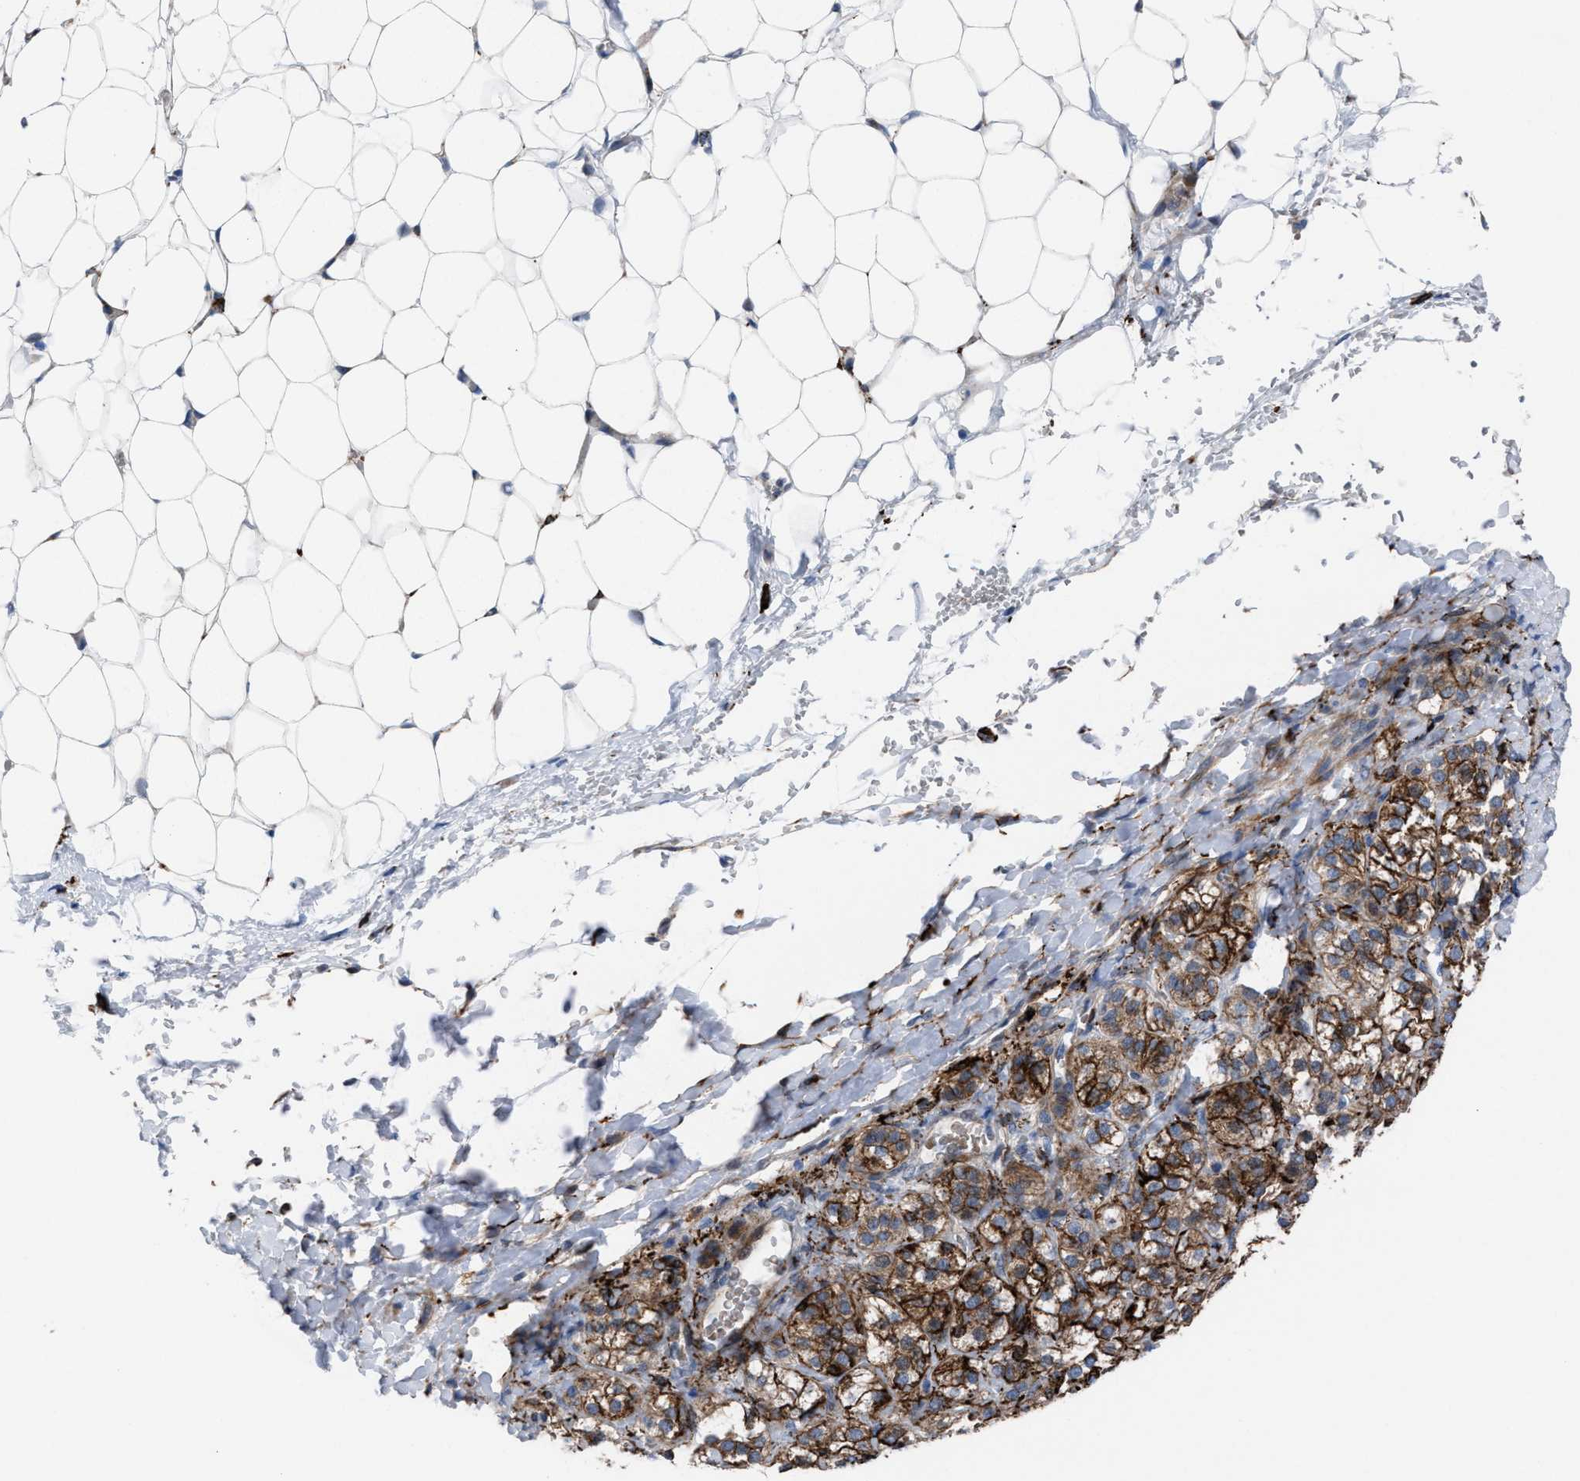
{"staining": {"intensity": "strong", "quantity": ">75%", "location": "cytoplasmic/membranous"}, "tissue": "adrenal gland", "cell_type": "Glandular cells", "image_type": "normal", "snomed": [{"axis": "morphology", "description": "Normal tissue, NOS"}, {"axis": "topography", "description": "Adrenal gland"}], "caption": "A high-resolution histopathology image shows immunohistochemistry staining of normal adrenal gland, which shows strong cytoplasmic/membranous expression in about >75% of glandular cells.", "gene": "SLC47A1", "patient": {"sex": "female", "age": 44}}